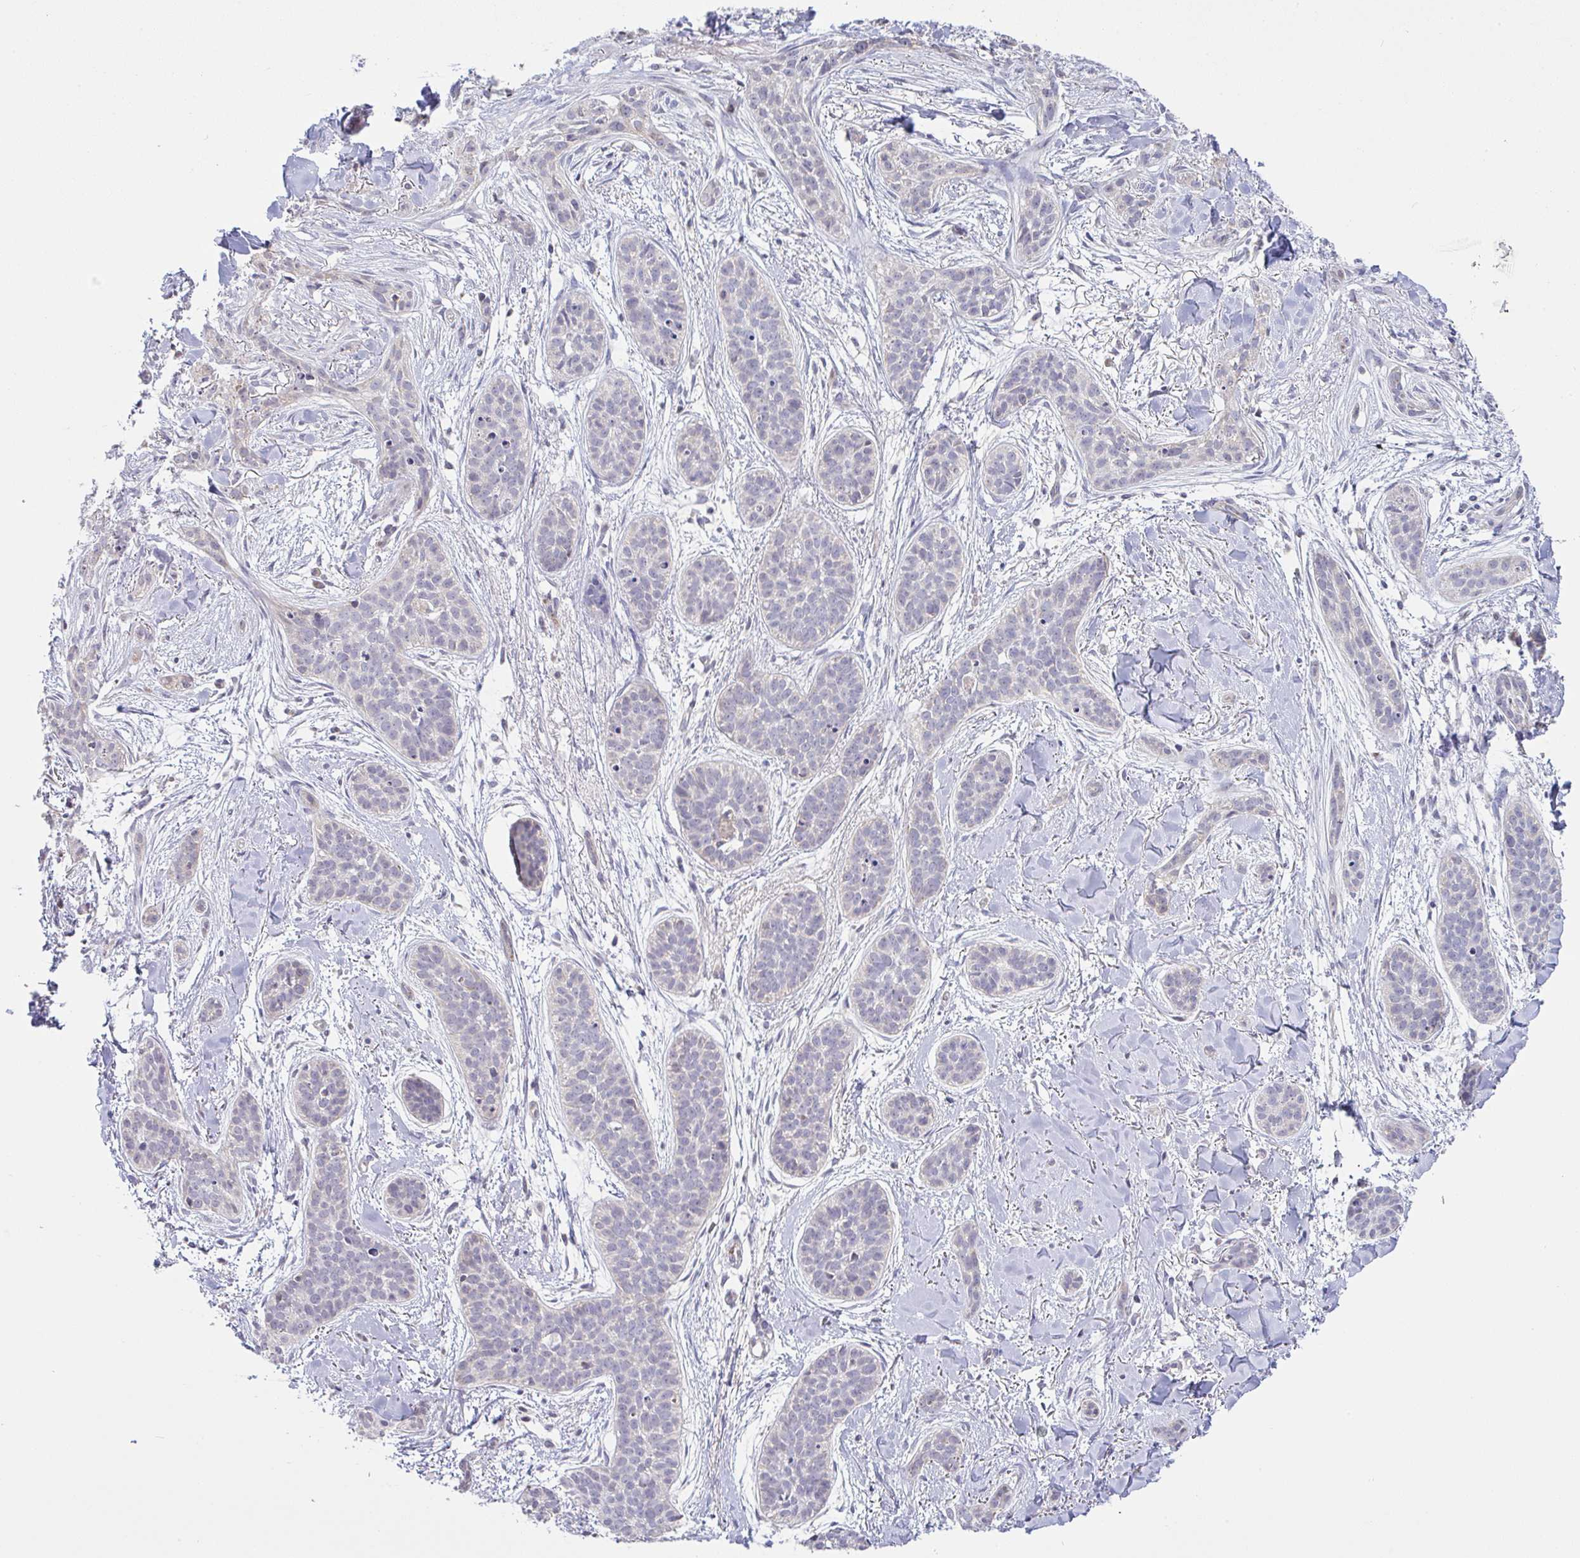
{"staining": {"intensity": "negative", "quantity": "none", "location": "none"}, "tissue": "skin cancer", "cell_type": "Tumor cells", "image_type": "cancer", "snomed": [{"axis": "morphology", "description": "Basal cell carcinoma"}, {"axis": "topography", "description": "Skin"}], "caption": "IHC of human basal cell carcinoma (skin) displays no expression in tumor cells.", "gene": "PLCD4", "patient": {"sex": "male", "age": 52}}